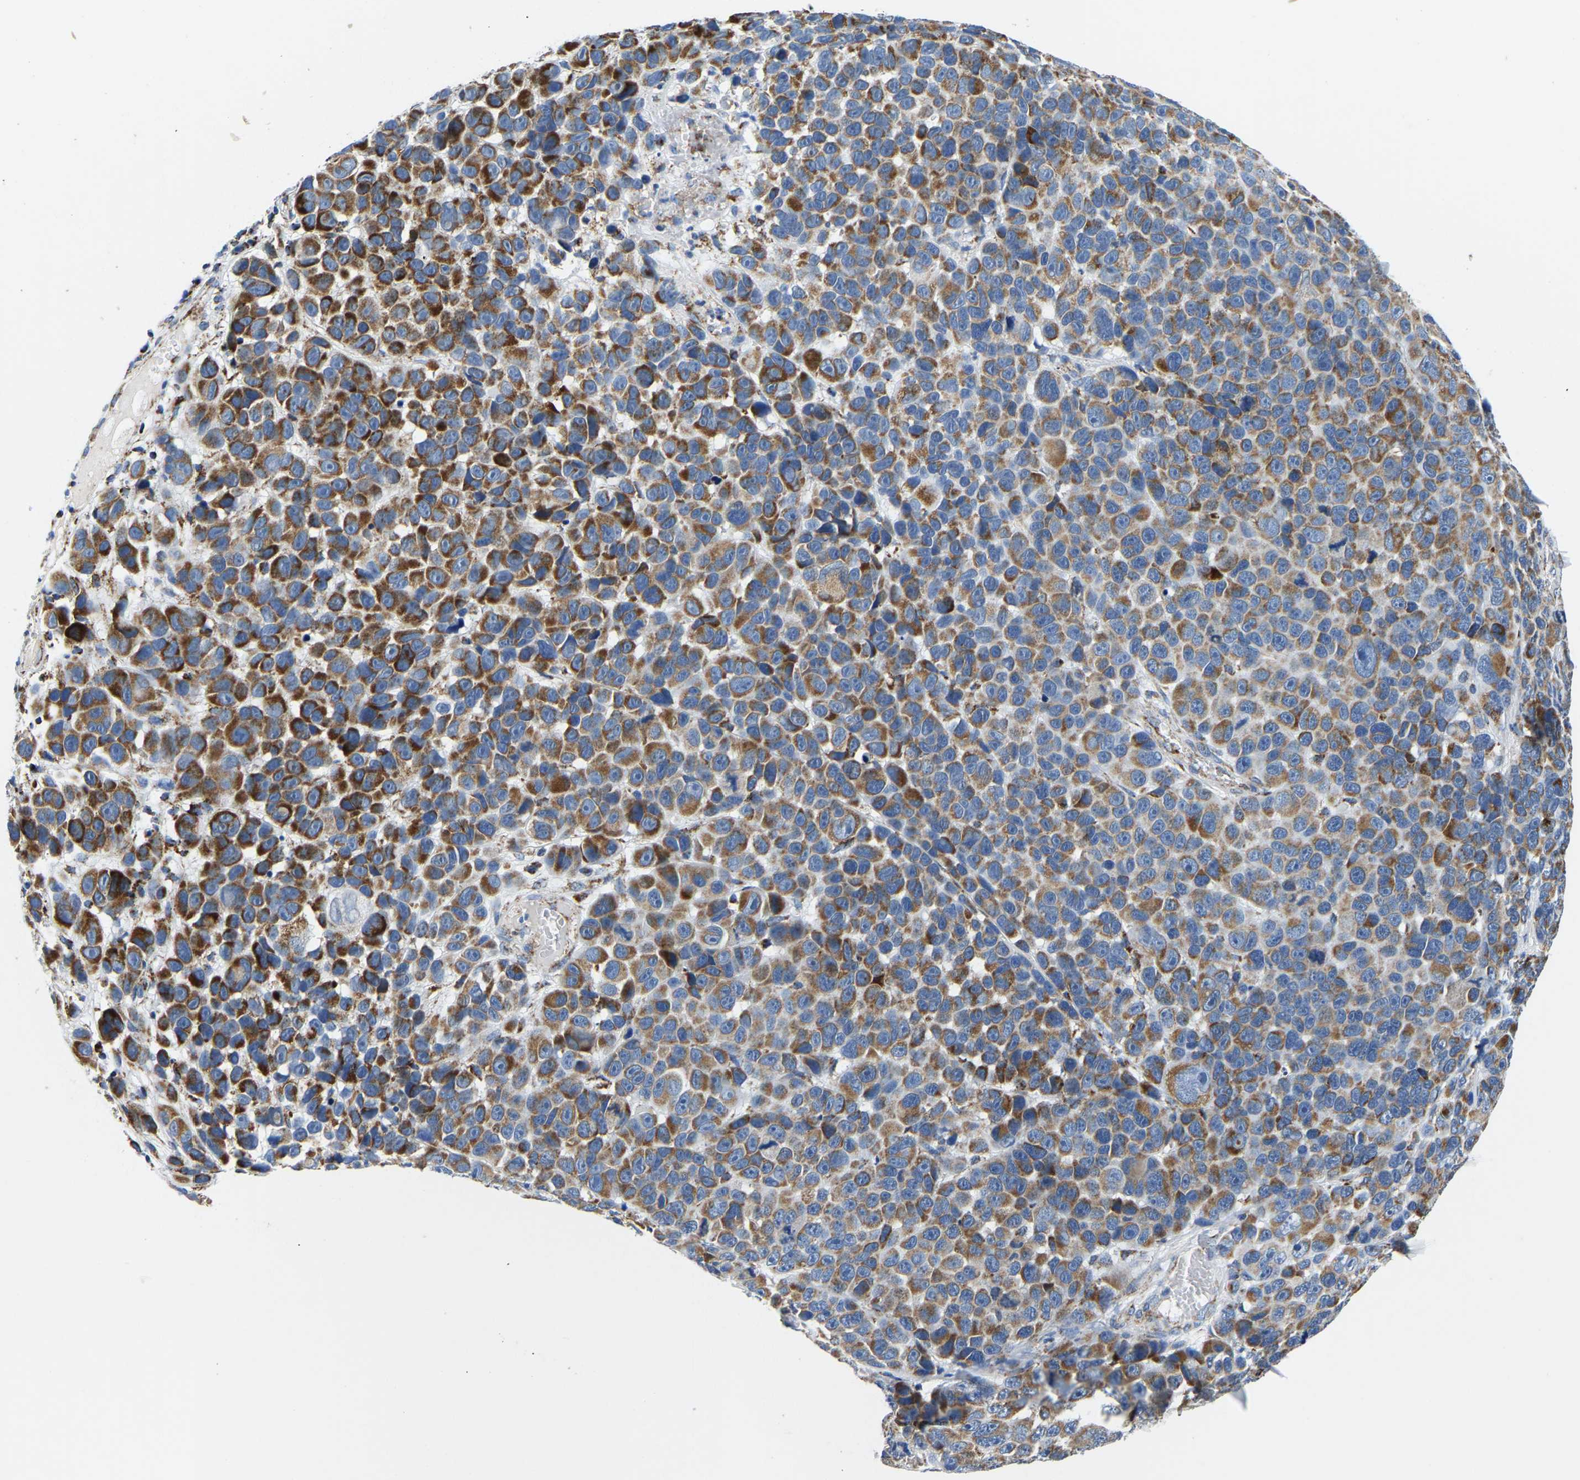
{"staining": {"intensity": "moderate", "quantity": ">75%", "location": "cytoplasmic/membranous"}, "tissue": "melanoma", "cell_type": "Tumor cells", "image_type": "cancer", "snomed": [{"axis": "morphology", "description": "Malignant melanoma, NOS"}, {"axis": "topography", "description": "Skin"}], "caption": "Human melanoma stained with a brown dye shows moderate cytoplasmic/membranous positive positivity in approximately >75% of tumor cells.", "gene": "SFXN1", "patient": {"sex": "male", "age": 53}}